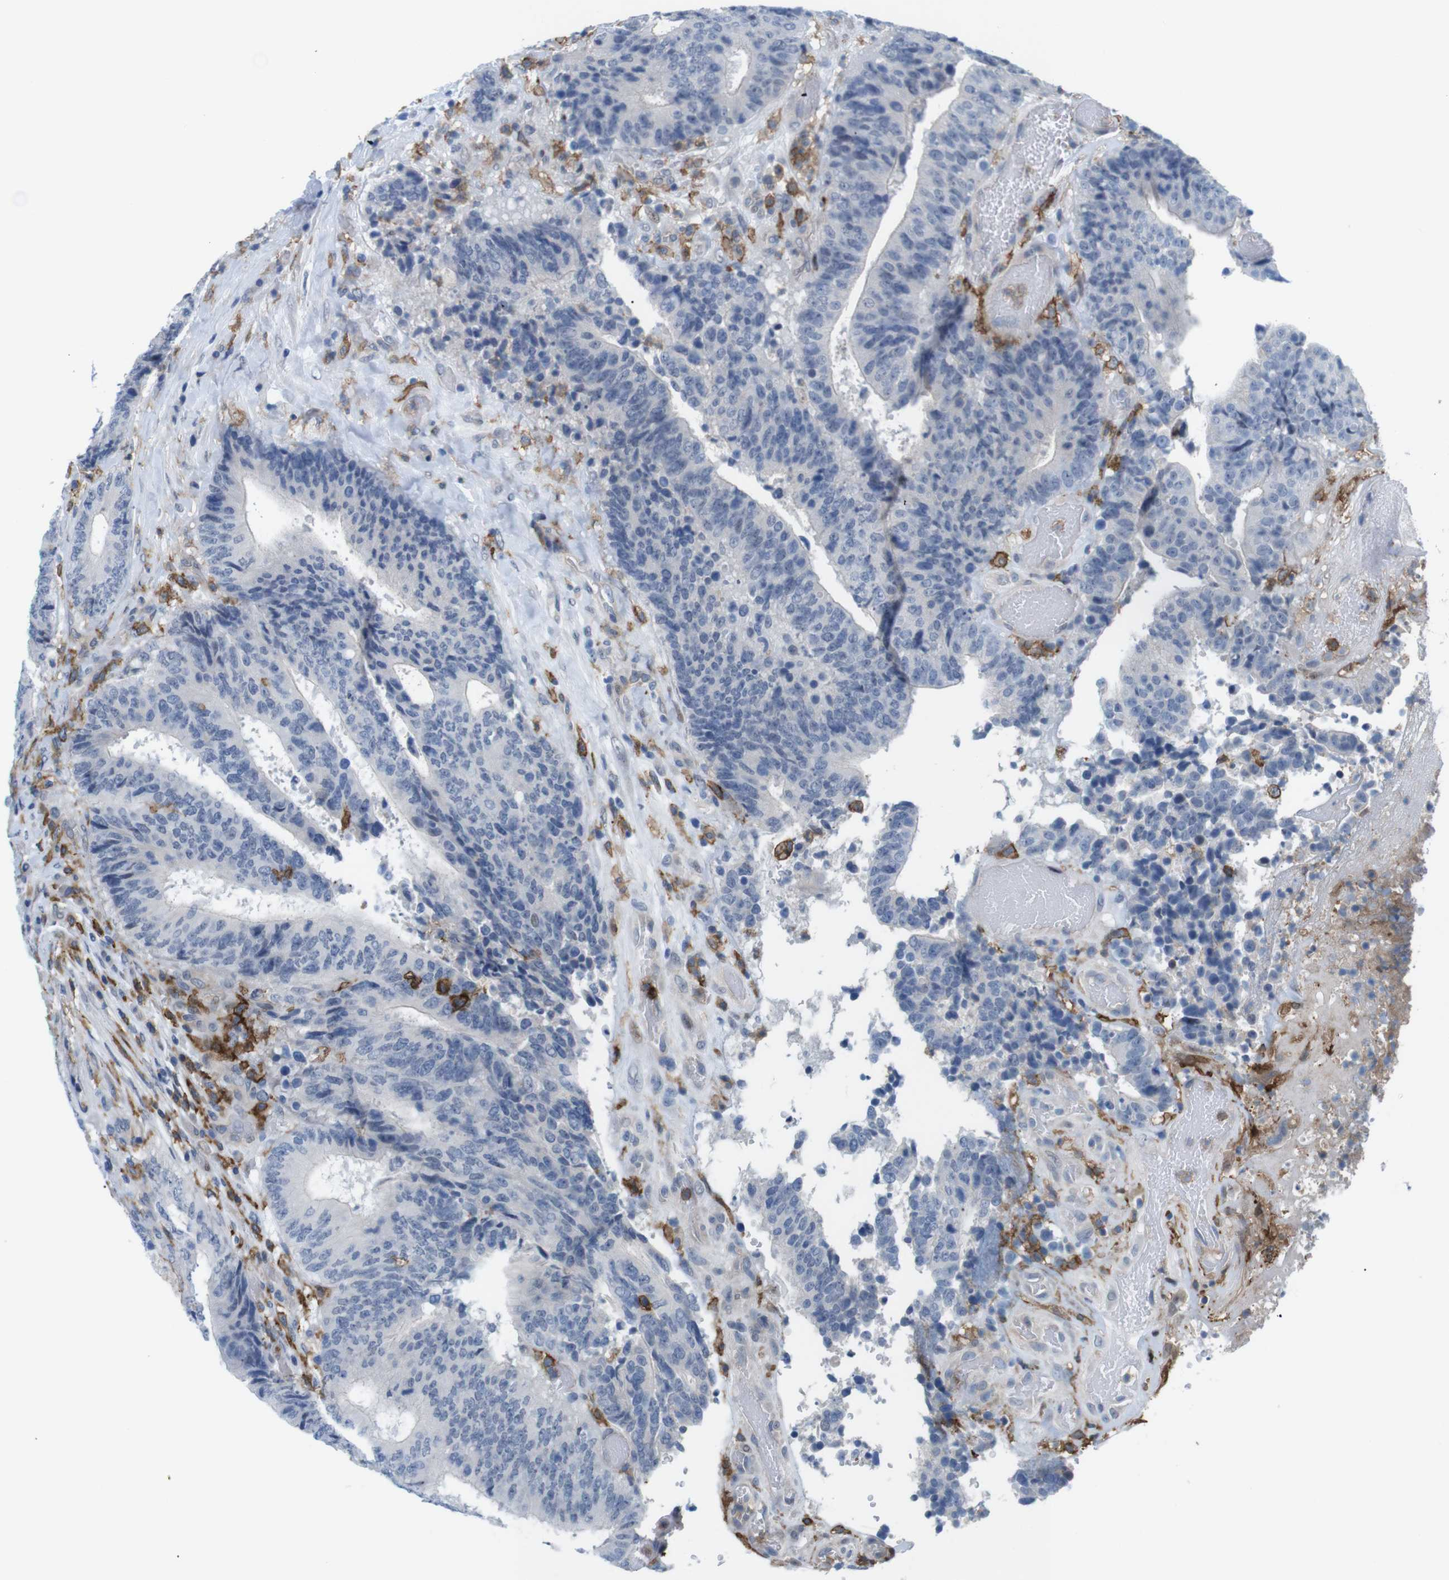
{"staining": {"intensity": "negative", "quantity": "none", "location": "none"}, "tissue": "colorectal cancer", "cell_type": "Tumor cells", "image_type": "cancer", "snomed": [{"axis": "morphology", "description": "Adenocarcinoma, NOS"}, {"axis": "topography", "description": "Rectum"}], "caption": "IHC photomicrograph of neoplastic tissue: colorectal cancer (adenocarcinoma) stained with DAB exhibits no significant protein expression in tumor cells.", "gene": "CD300C", "patient": {"sex": "male", "age": 72}}